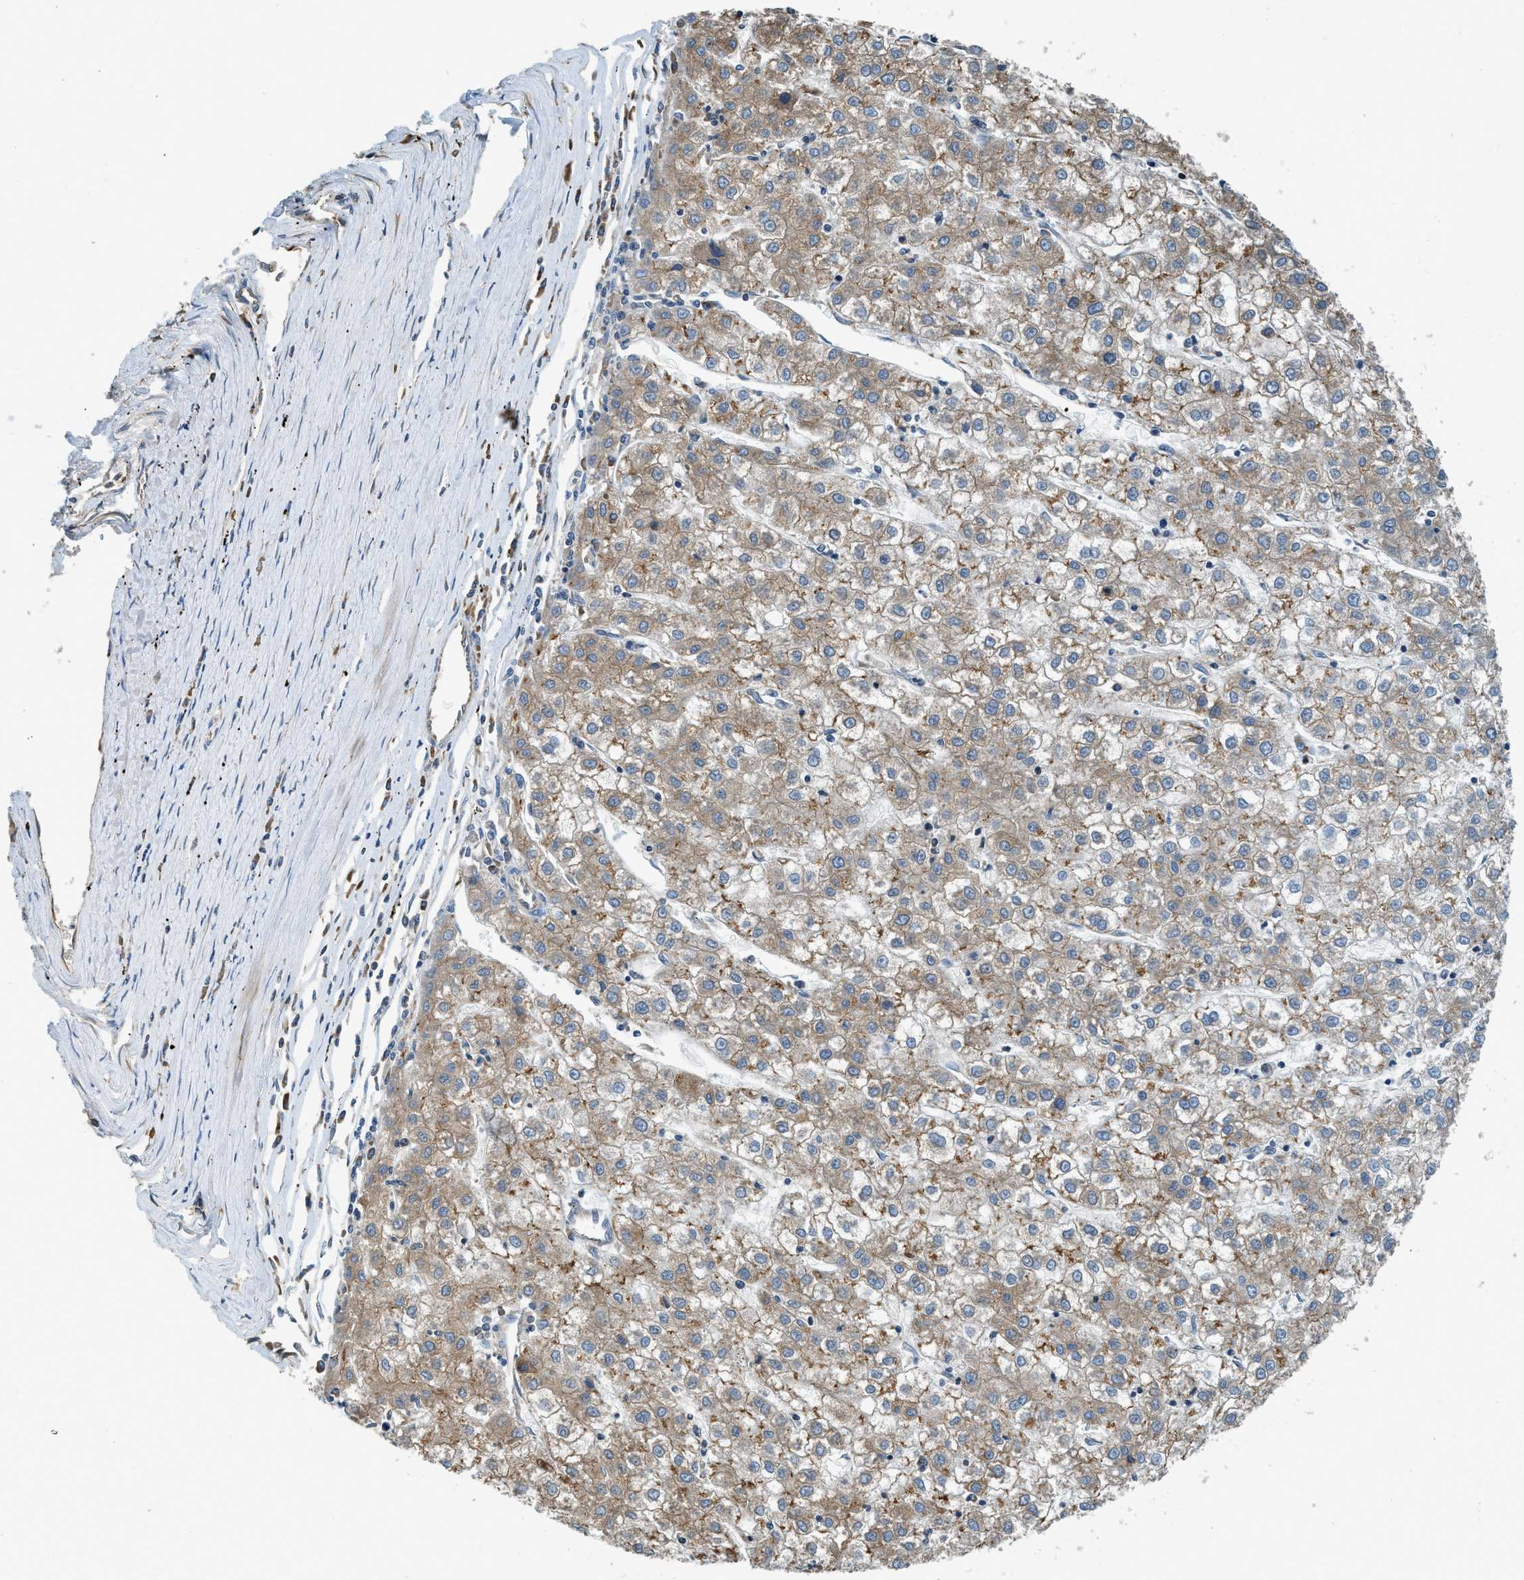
{"staining": {"intensity": "moderate", "quantity": ">75%", "location": "cytoplasmic/membranous"}, "tissue": "liver cancer", "cell_type": "Tumor cells", "image_type": "cancer", "snomed": [{"axis": "morphology", "description": "Carcinoma, Hepatocellular, NOS"}, {"axis": "topography", "description": "Liver"}], "caption": "The photomicrograph demonstrates staining of hepatocellular carcinoma (liver), revealing moderate cytoplasmic/membranous protein staining (brown color) within tumor cells.", "gene": "BCAP31", "patient": {"sex": "male", "age": 72}}